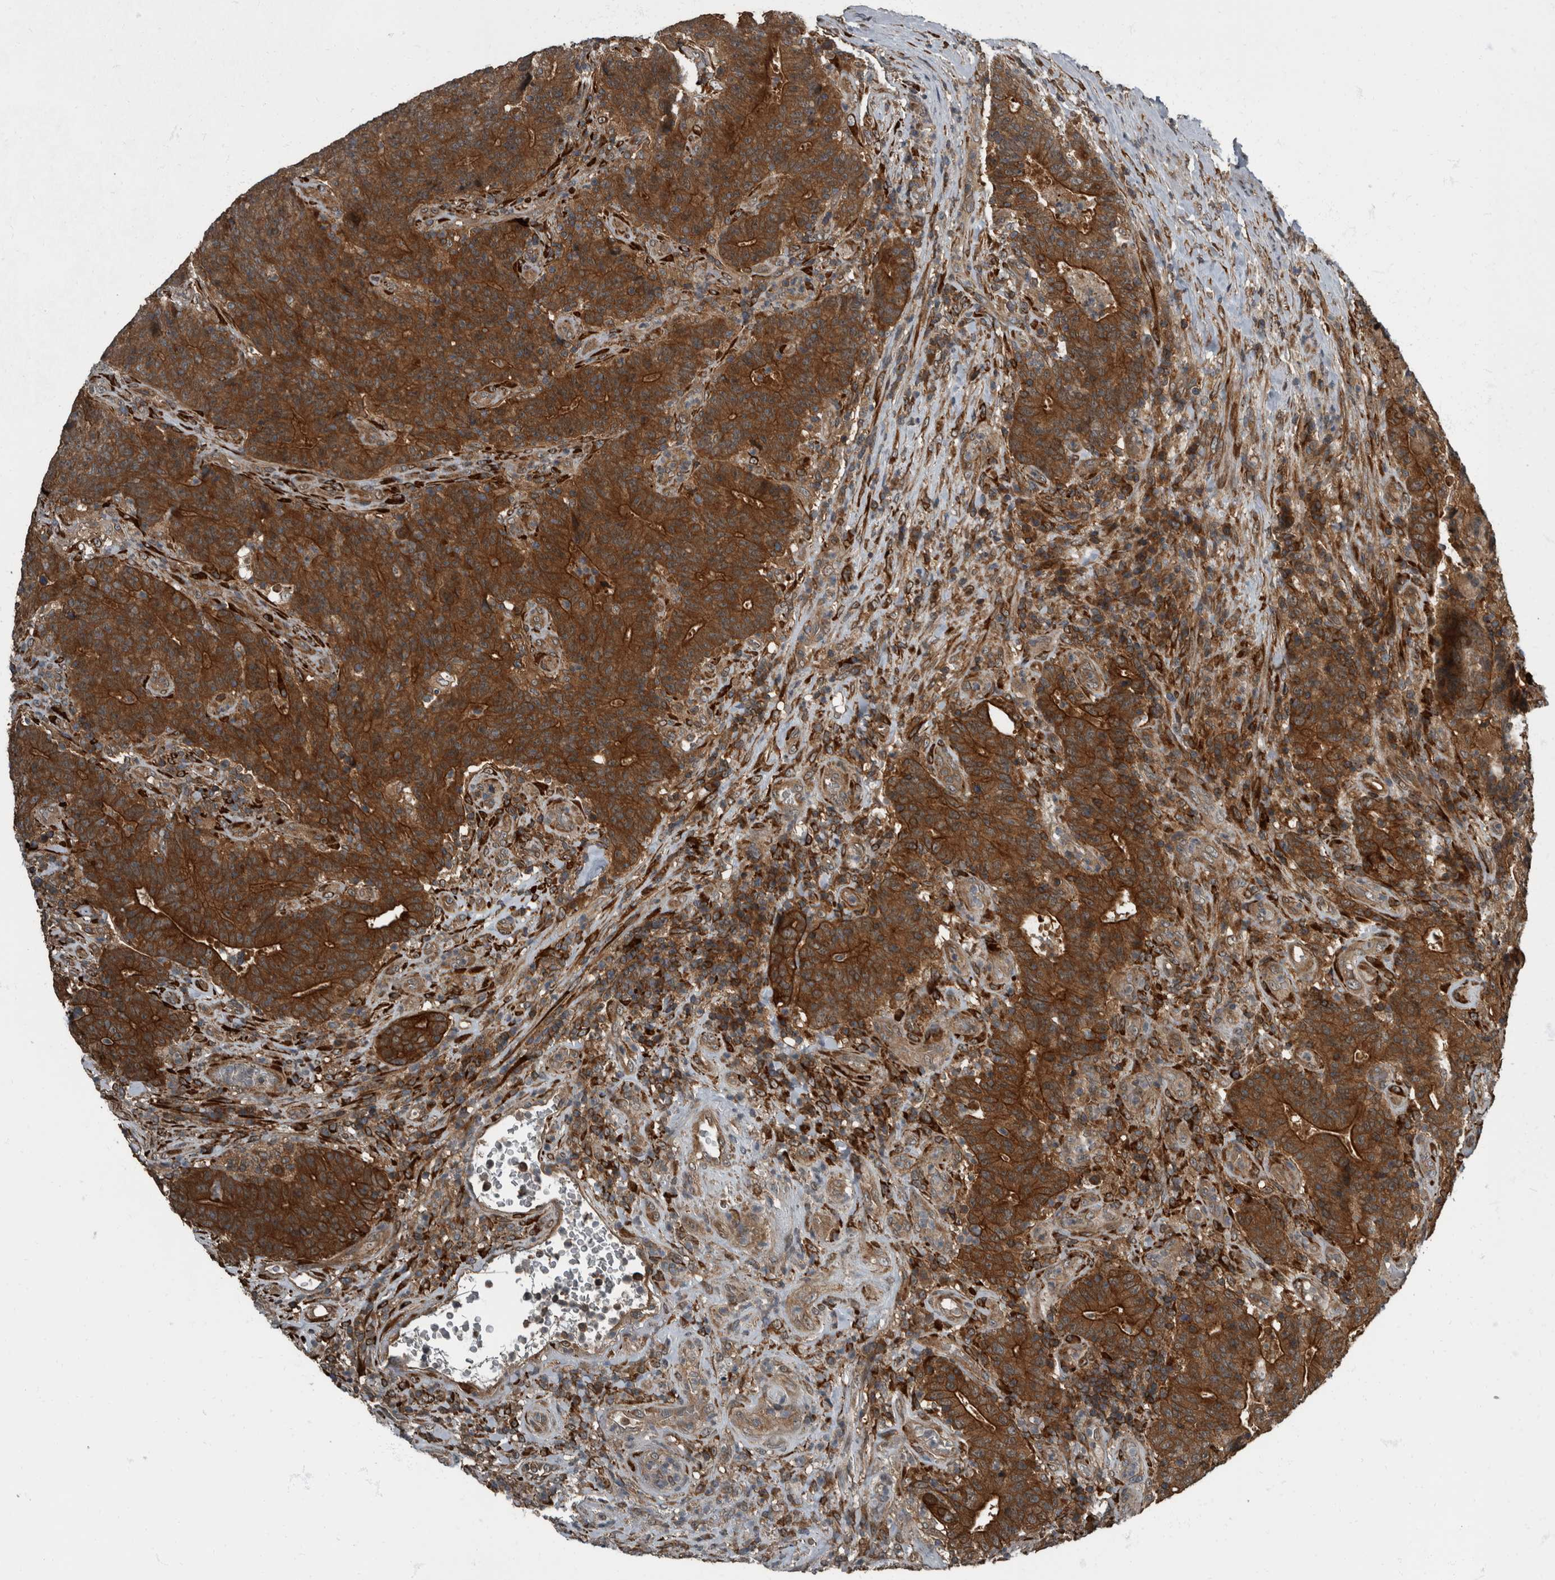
{"staining": {"intensity": "strong", "quantity": ">75%", "location": "cytoplasmic/membranous"}, "tissue": "colorectal cancer", "cell_type": "Tumor cells", "image_type": "cancer", "snomed": [{"axis": "morphology", "description": "Normal tissue, NOS"}, {"axis": "morphology", "description": "Adenocarcinoma, NOS"}, {"axis": "topography", "description": "Colon"}], "caption": "Immunohistochemistry (IHC) histopathology image of adenocarcinoma (colorectal) stained for a protein (brown), which exhibits high levels of strong cytoplasmic/membranous expression in approximately >75% of tumor cells.", "gene": "RABGGTB", "patient": {"sex": "female", "age": 75}}